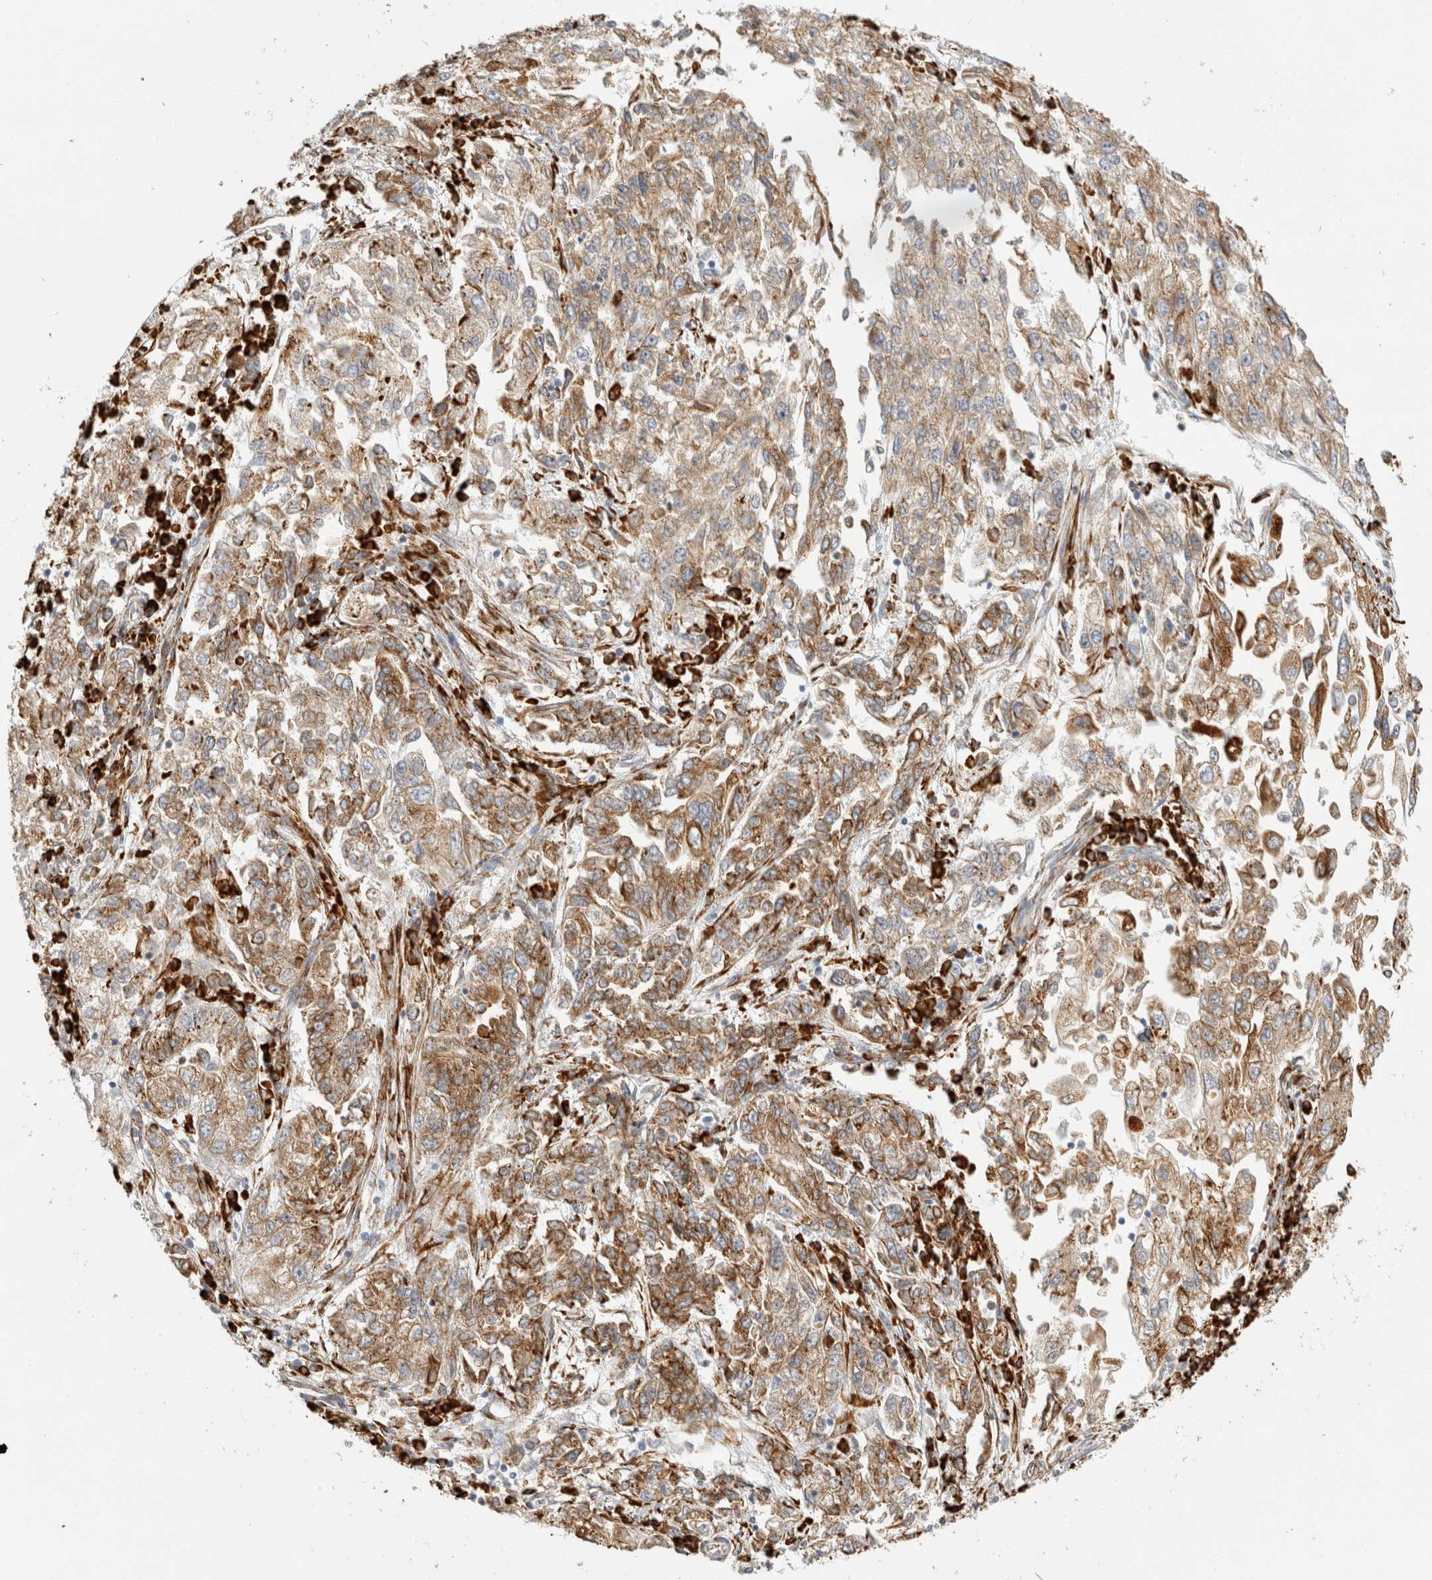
{"staining": {"intensity": "moderate", "quantity": ">75%", "location": "cytoplasmic/membranous"}, "tissue": "endometrial cancer", "cell_type": "Tumor cells", "image_type": "cancer", "snomed": [{"axis": "morphology", "description": "Adenocarcinoma, NOS"}, {"axis": "topography", "description": "Endometrium"}], "caption": "Protein staining of endometrial adenocarcinoma tissue demonstrates moderate cytoplasmic/membranous expression in about >75% of tumor cells. (Brightfield microscopy of DAB IHC at high magnification).", "gene": "OSTN", "patient": {"sex": "female", "age": 49}}